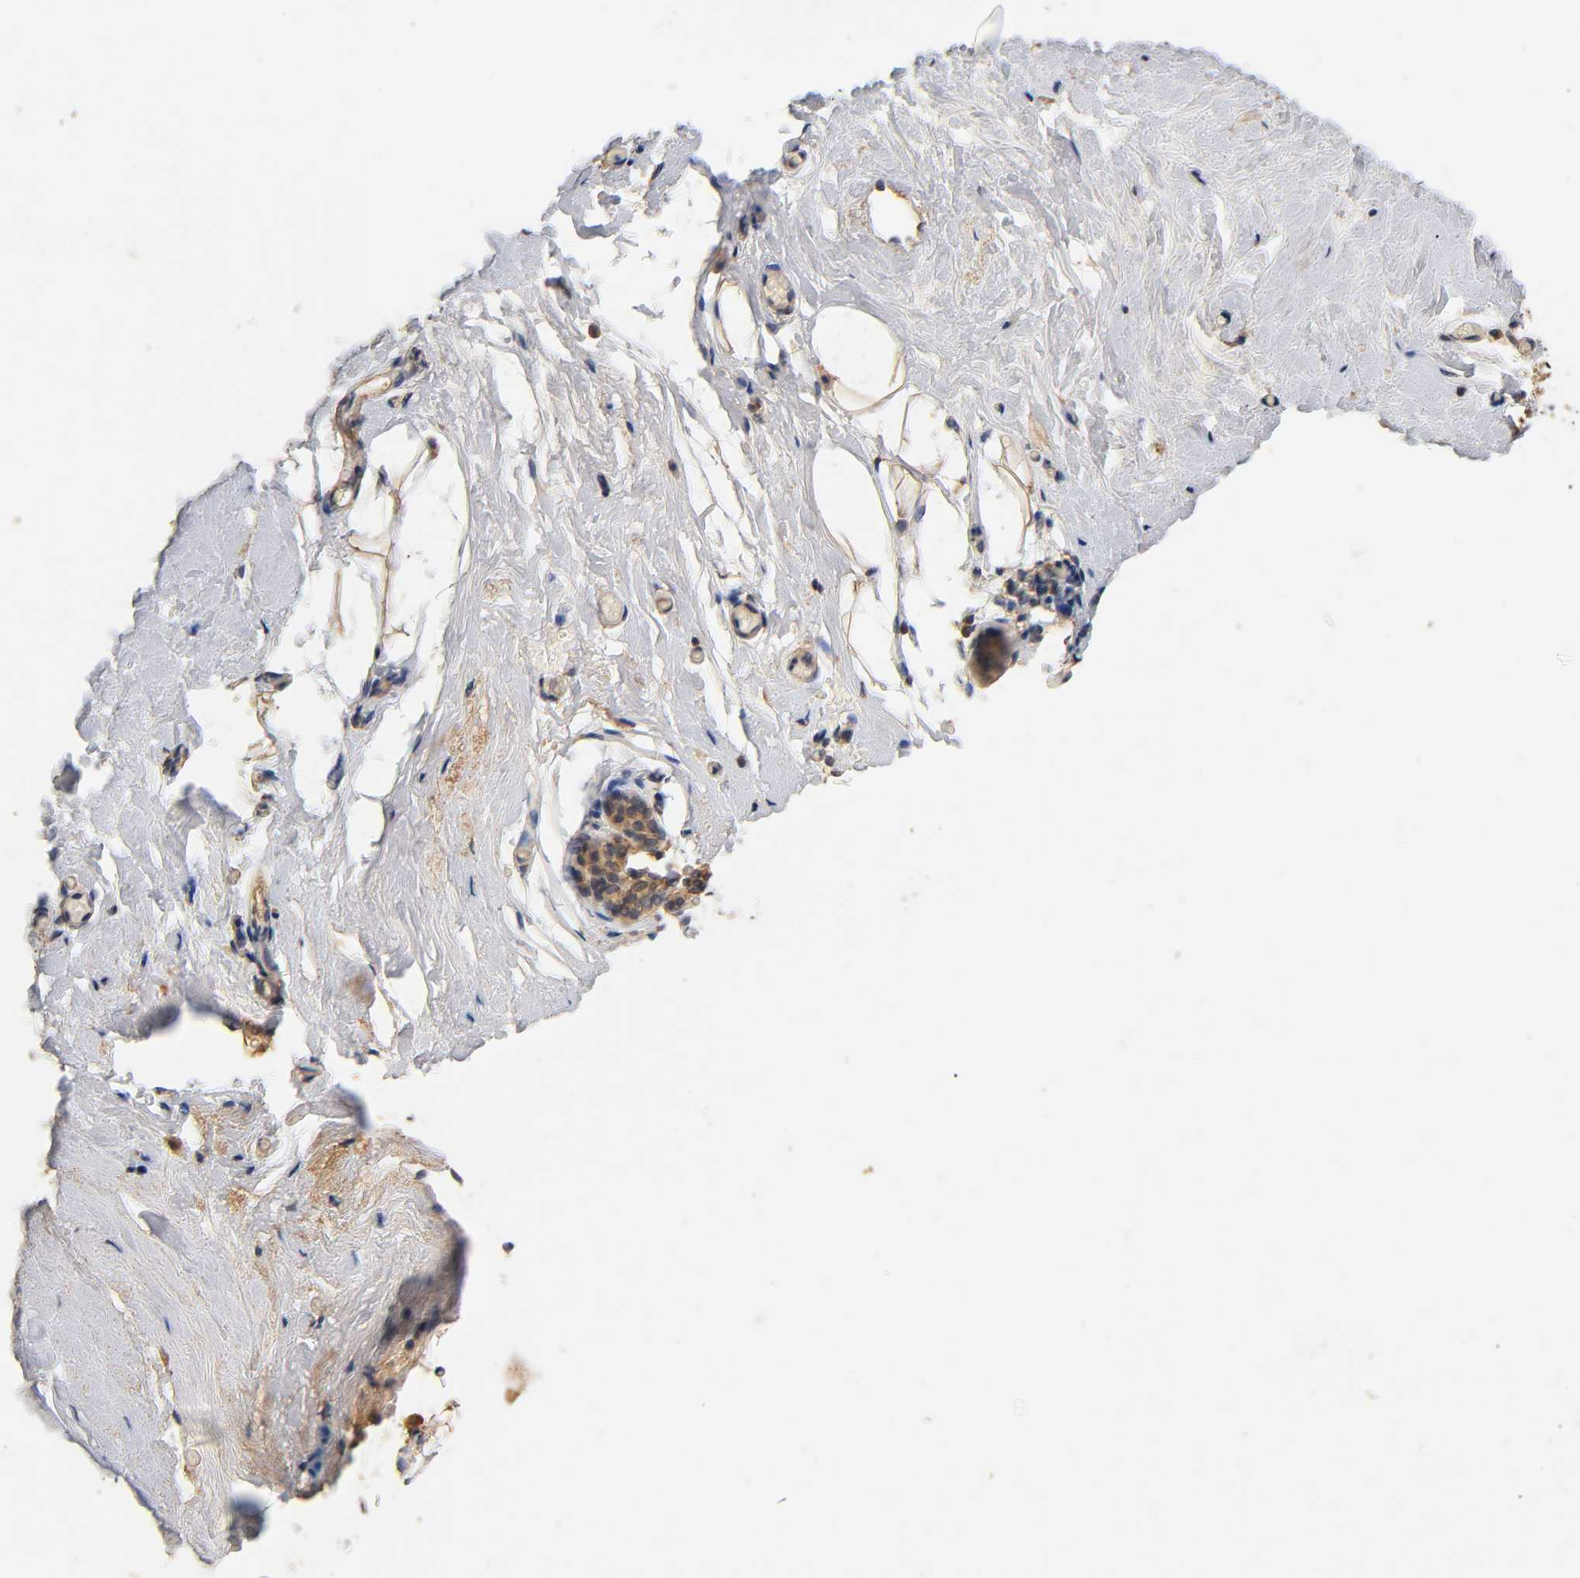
{"staining": {"intensity": "weak", "quantity": "25%-75%", "location": "cytoplasmic/membranous"}, "tissue": "breast", "cell_type": "Adipocytes", "image_type": "normal", "snomed": [{"axis": "morphology", "description": "Normal tissue, NOS"}, {"axis": "topography", "description": "Breast"}], "caption": "A micrograph of human breast stained for a protein exhibits weak cytoplasmic/membranous brown staining in adipocytes. Using DAB (brown) and hematoxylin (blue) stains, captured at high magnification using brightfield microscopy.", "gene": "SCAP", "patient": {"sex": "female", "age": 75}}